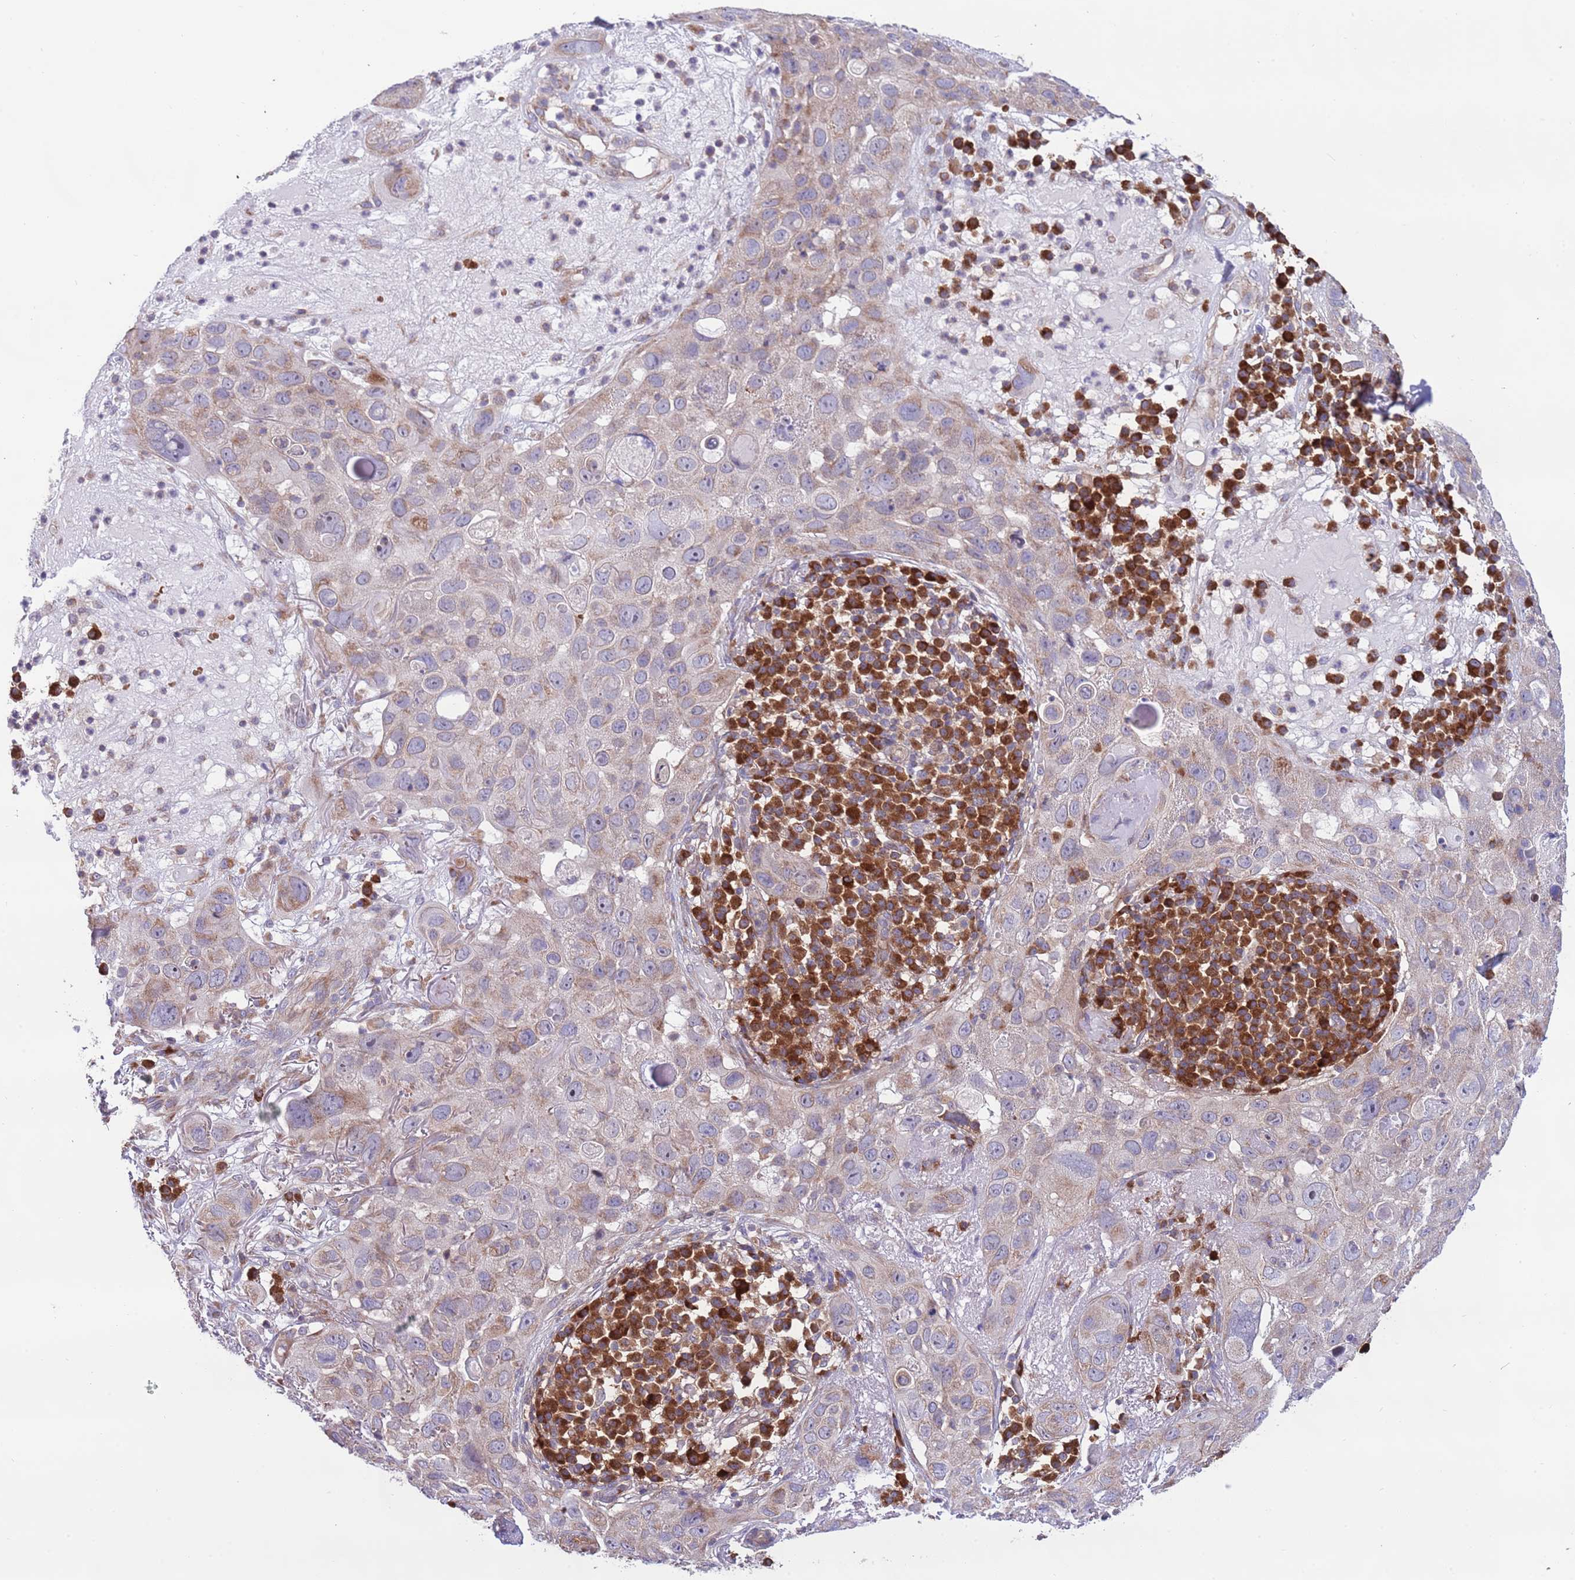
{"staining": {"intensity": "weak", "quantity": "25%-75%", "location": "cytoplasmic/membranous"}, "tissue": "skin cancer", "cell_type": "Tumor cells", "image_type": "cancer", "snomed": [{"axis": "morphology", "description": "Squamous cell carcinoma in situ, NOS"}, {"axis": "morphology", "description": "Squamous cell carcinoma, NOS"}, {"axis": "topography", "description": "Skin"}], "caption": "There is low levels of weak cytoplasmic/membranous positivity in tumor cells of skin cancer (squamous cell carcinoma), as demonstrated by immunohistochemical staining (brown color).", "gene": "DAND5", "patient": {"sex": "male", "age": 93}}